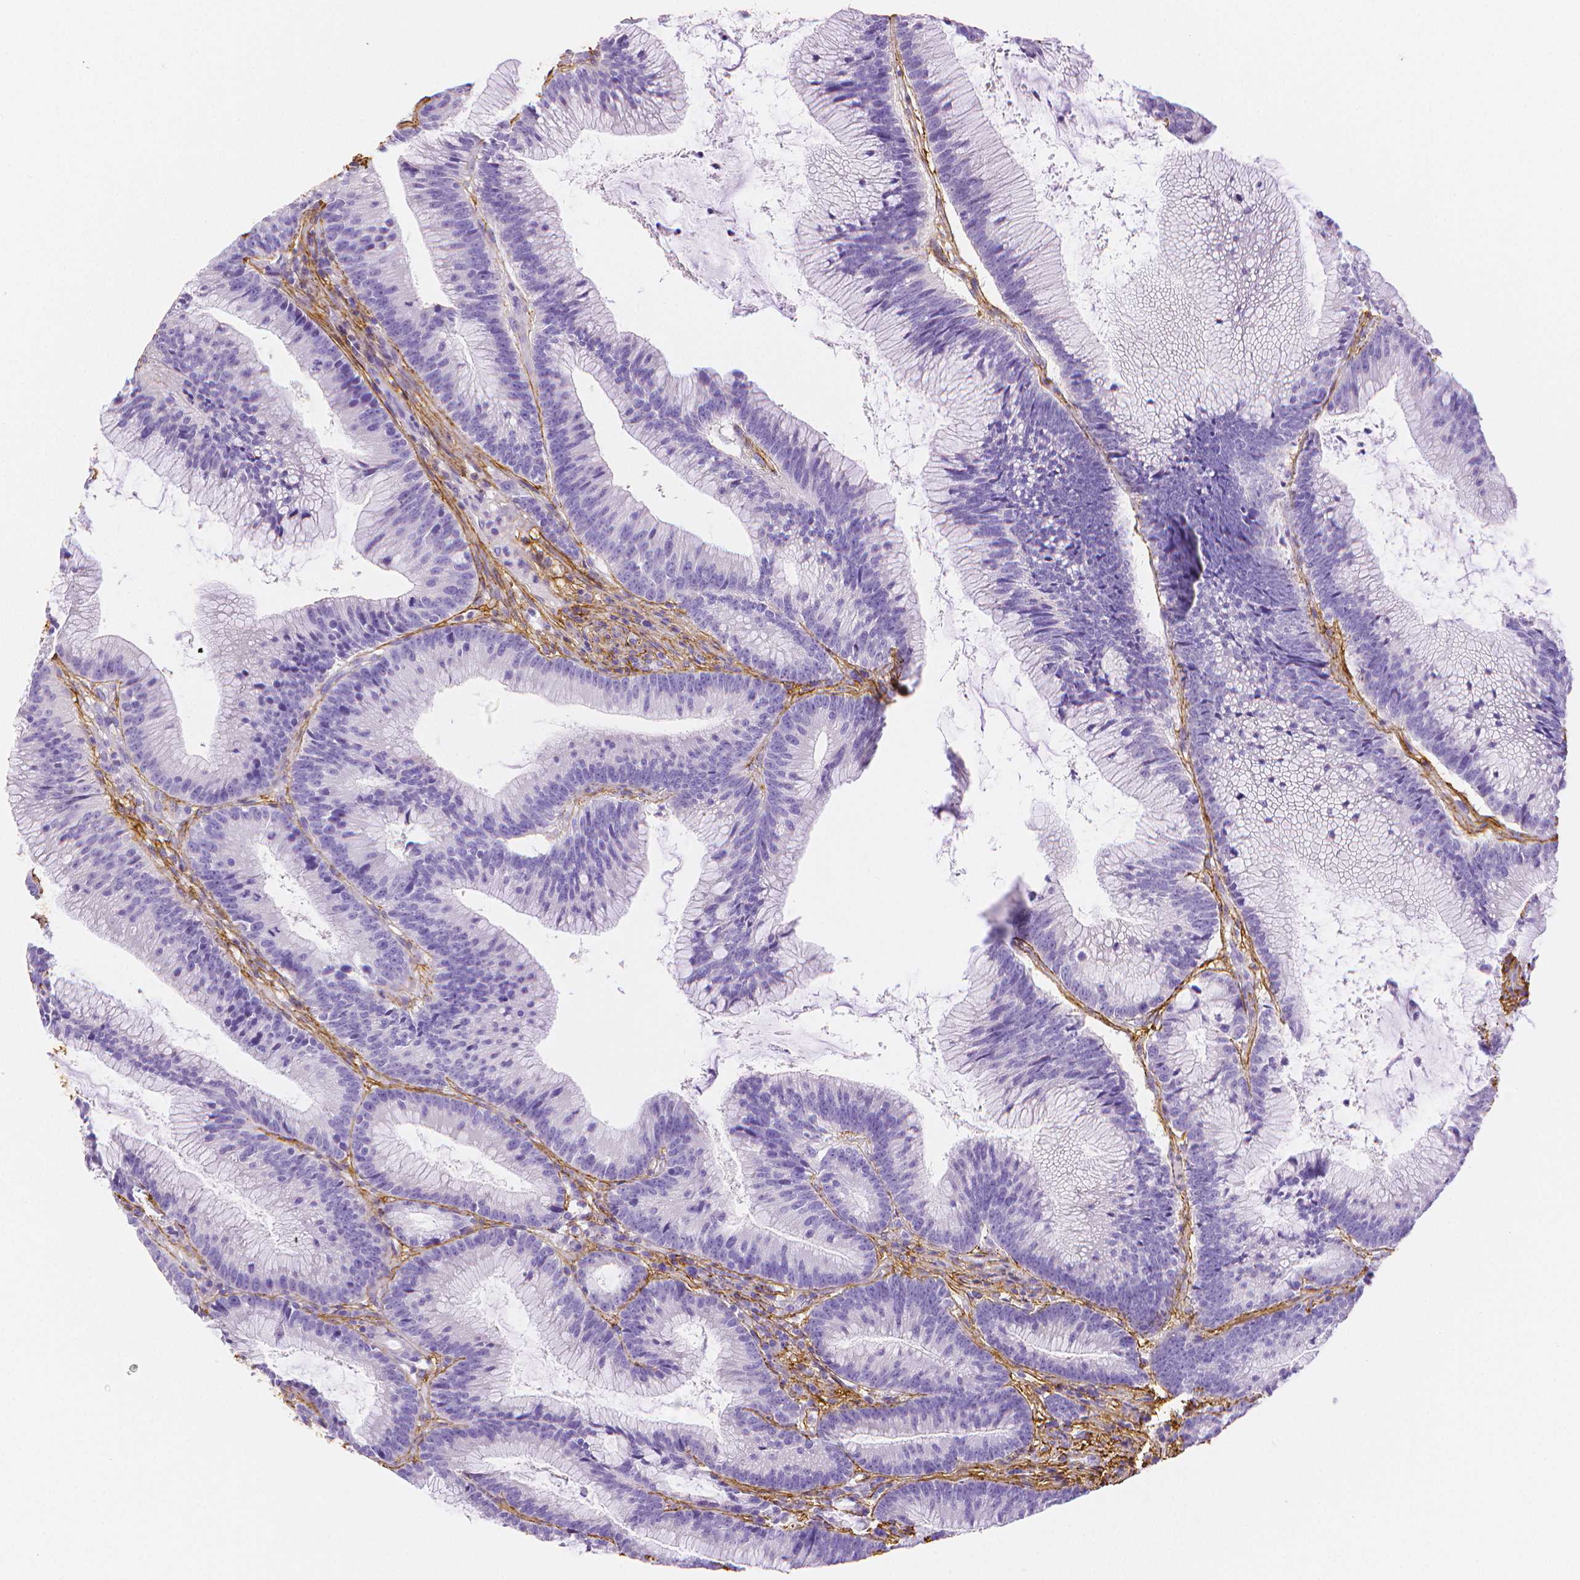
{"staining": {"intensity": "negative", "quantity": "none", "location": "none"}, "tissue": "colorectal cancer", "cell_type": "Tumor cells", "image_type": "cancer", "snomed": [{"axis": "morphology", "description": "Adenocarcinoma, NOS"}, {"axis": "topography", "description": "Colon"}], "caption": "A high-resolution histopathology image shows immunohistochemistry (IHC) staining of colorectal cancer (adenocarcinoma), which displays no significant staining in tumor cells.", "gene": "FBN1", "patient": {"sex": "female", "age": 78}}